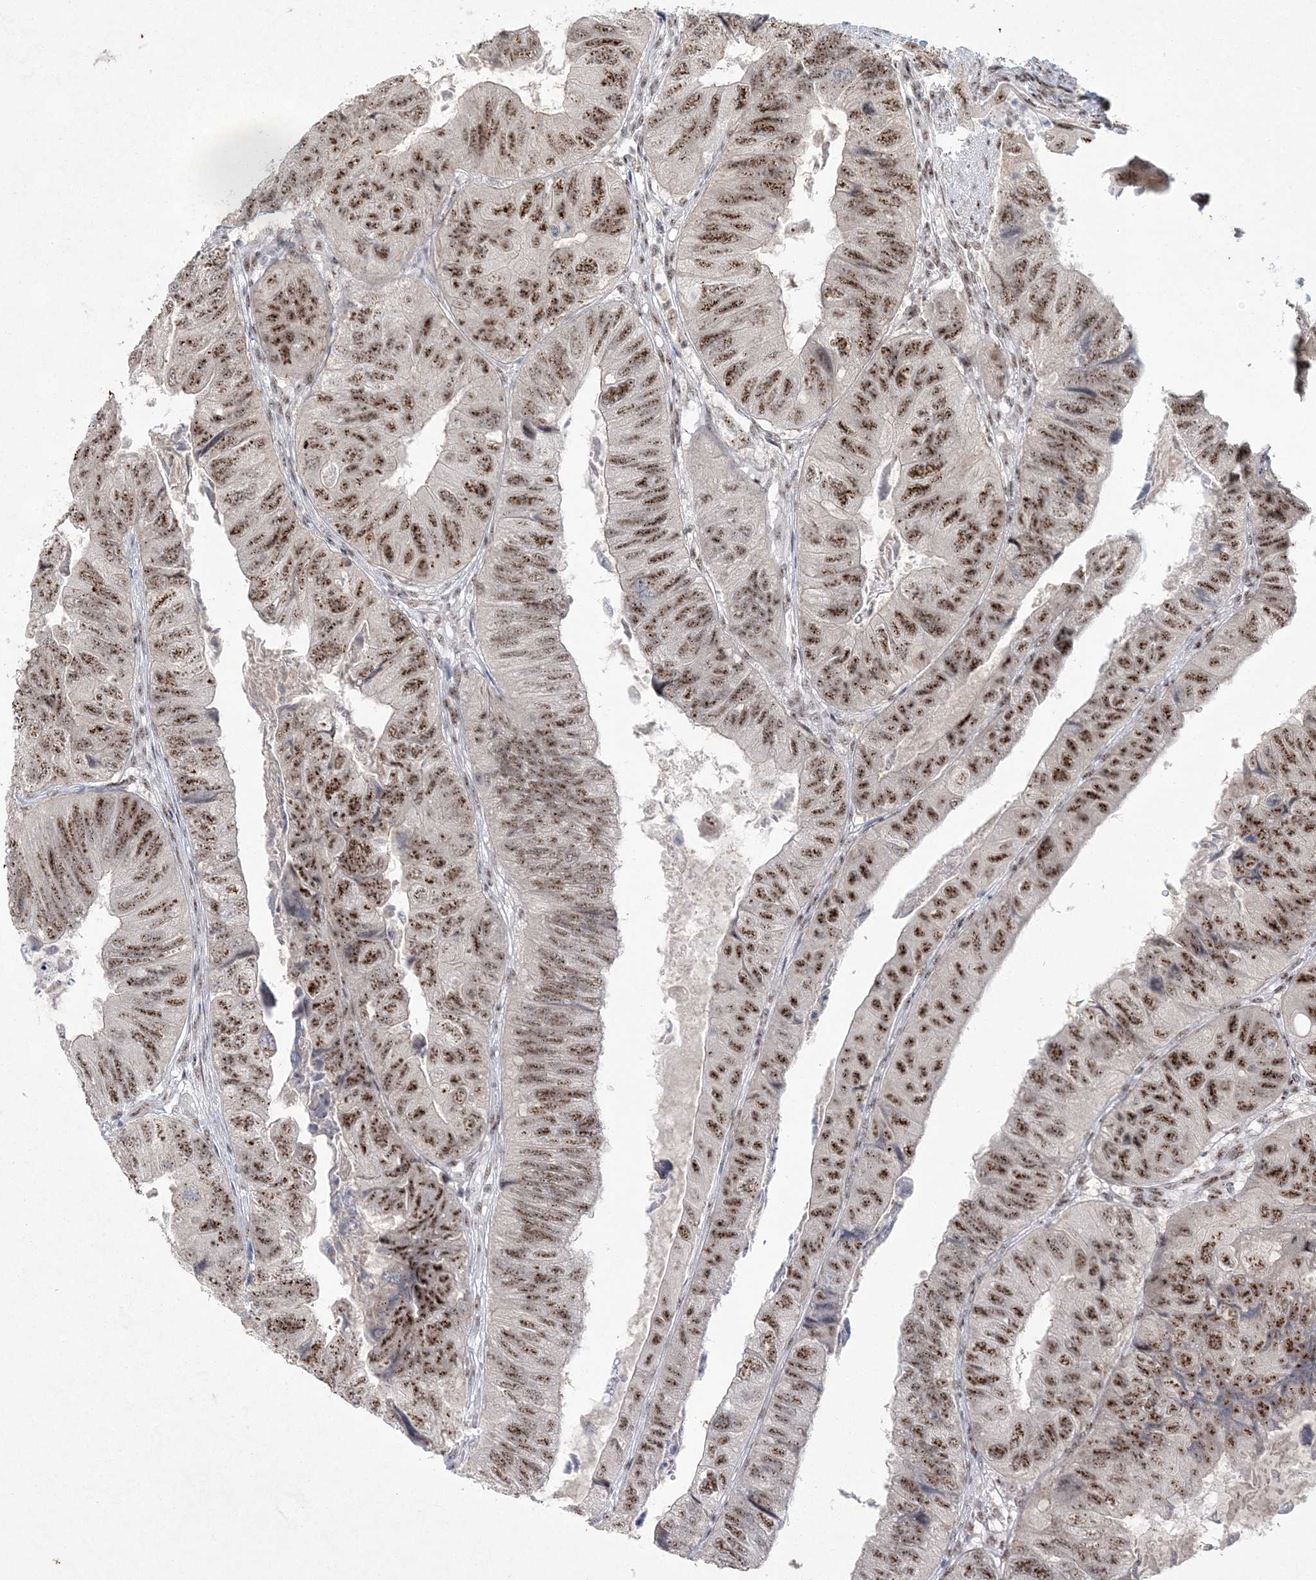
{"staining": {"intensity": "moderate", "quantity": ">75%", "location": "nuclear"}, "tissue": "colorectal cancer", "cell_type": "Tumor cells", "image_type": "cancer", "snomed": [{"axis": "morphology", "description": "Adenocarcinoma, NOS"}, {"axis": "topography", "description": "Rectum"}], "caption": "A photomicrograph of adenocarcinoma (colorectal) stained for a protein demonstrates moderate nuclear brown staining in tumor cells. The staining was performed using DAB, with brown indicating positive protein expression. Nuclei are stained blue with hematoxylin.", "gene": "KDM6B", "patient": {"sex": "male", "age": 63}}